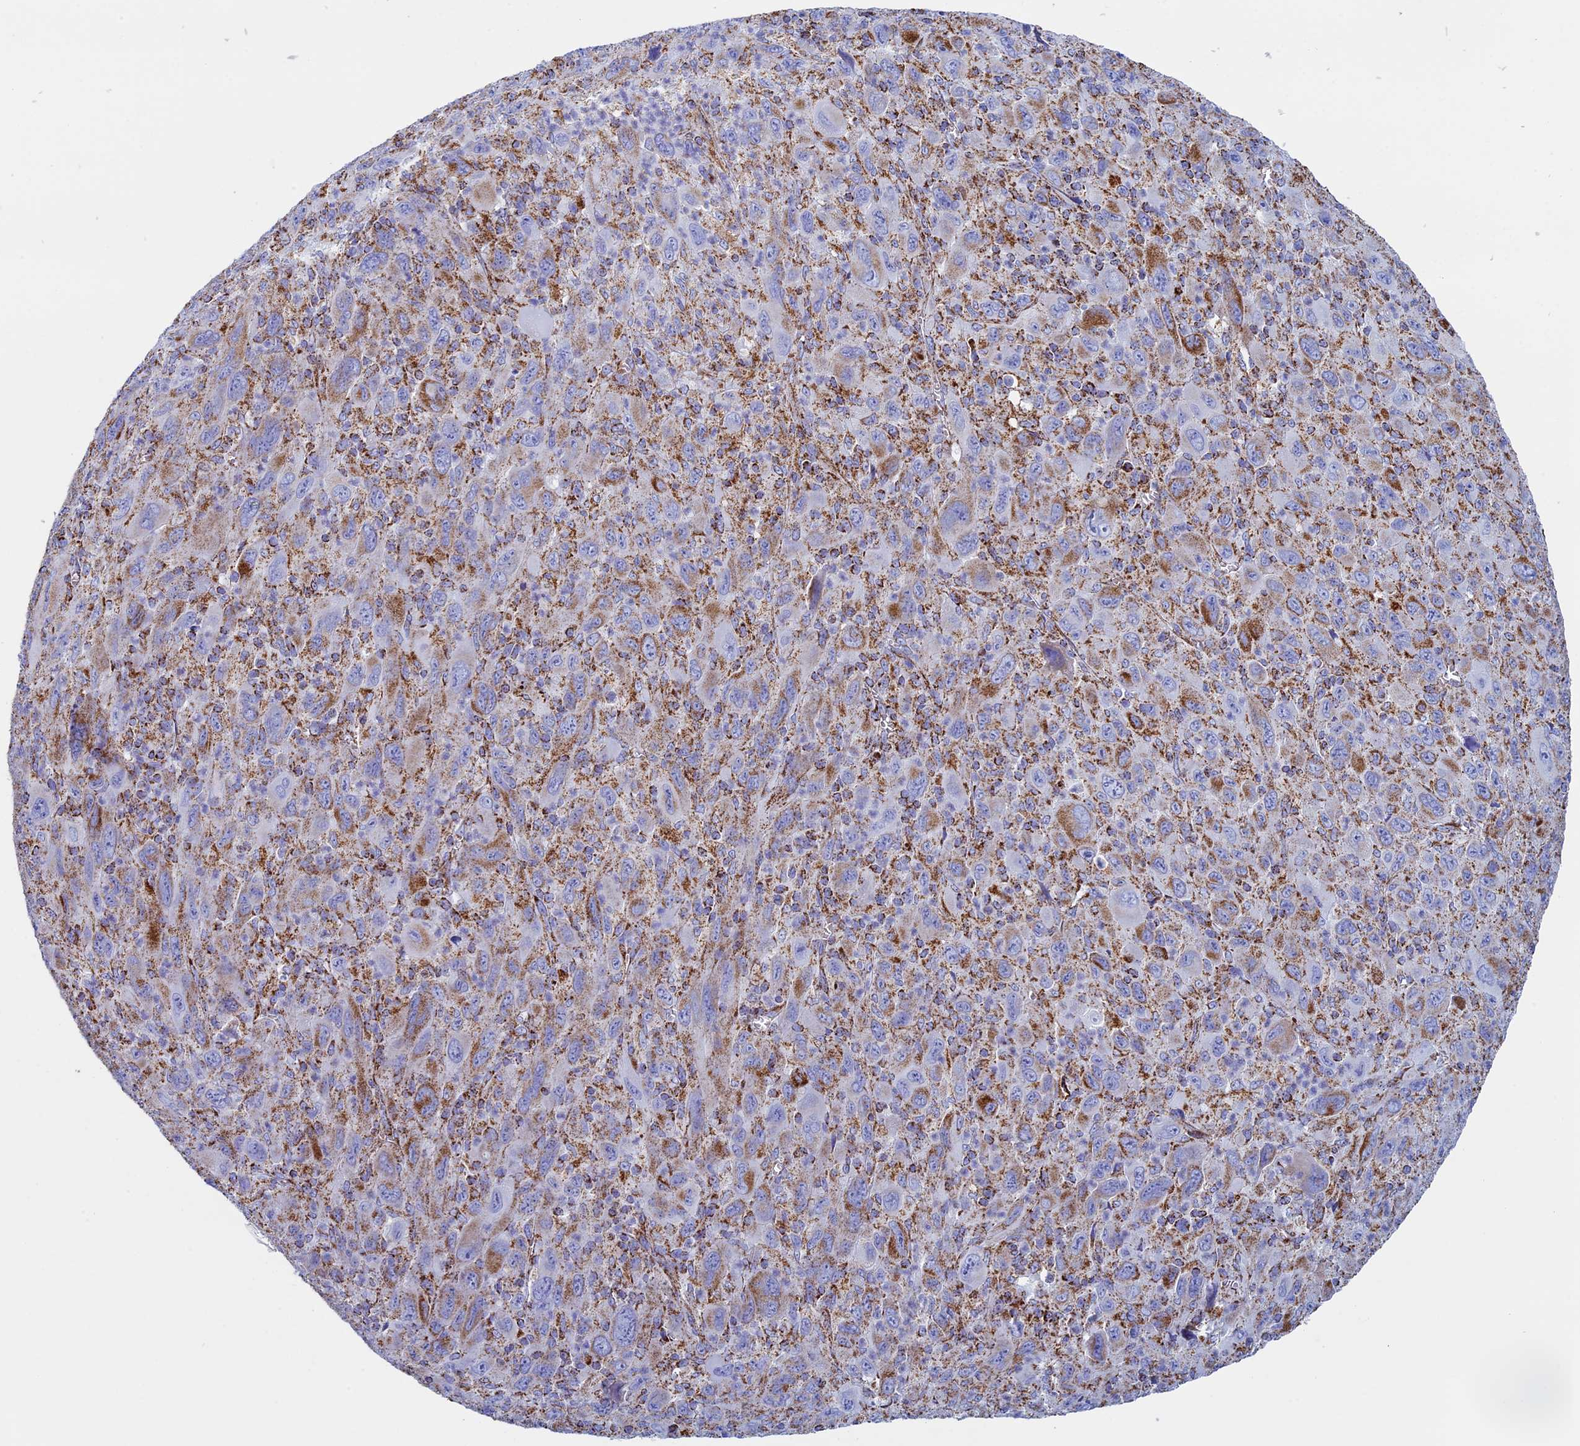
{"staining": {"intensity": "moderate", "quantity": ">75%", "location": "cytoplasmic/membranous"}, "tissue": "melanoma", "cell_type": "Tumor cells", "image_type": "cancer", "snomed": [{"axis": "morphology", "description": "Malignant melanoma, Metastatic site"}, {"axis": "topography", "description": "Skin"}], "caption": "This photomicrograph shows IHC staining of human melanoma, with medium moderate cytoplasmic/membranous expression in approximately >75% of tumor cells.", "gene": "UQCRFS1", "patient": {"sex": "female", "age": 56}}